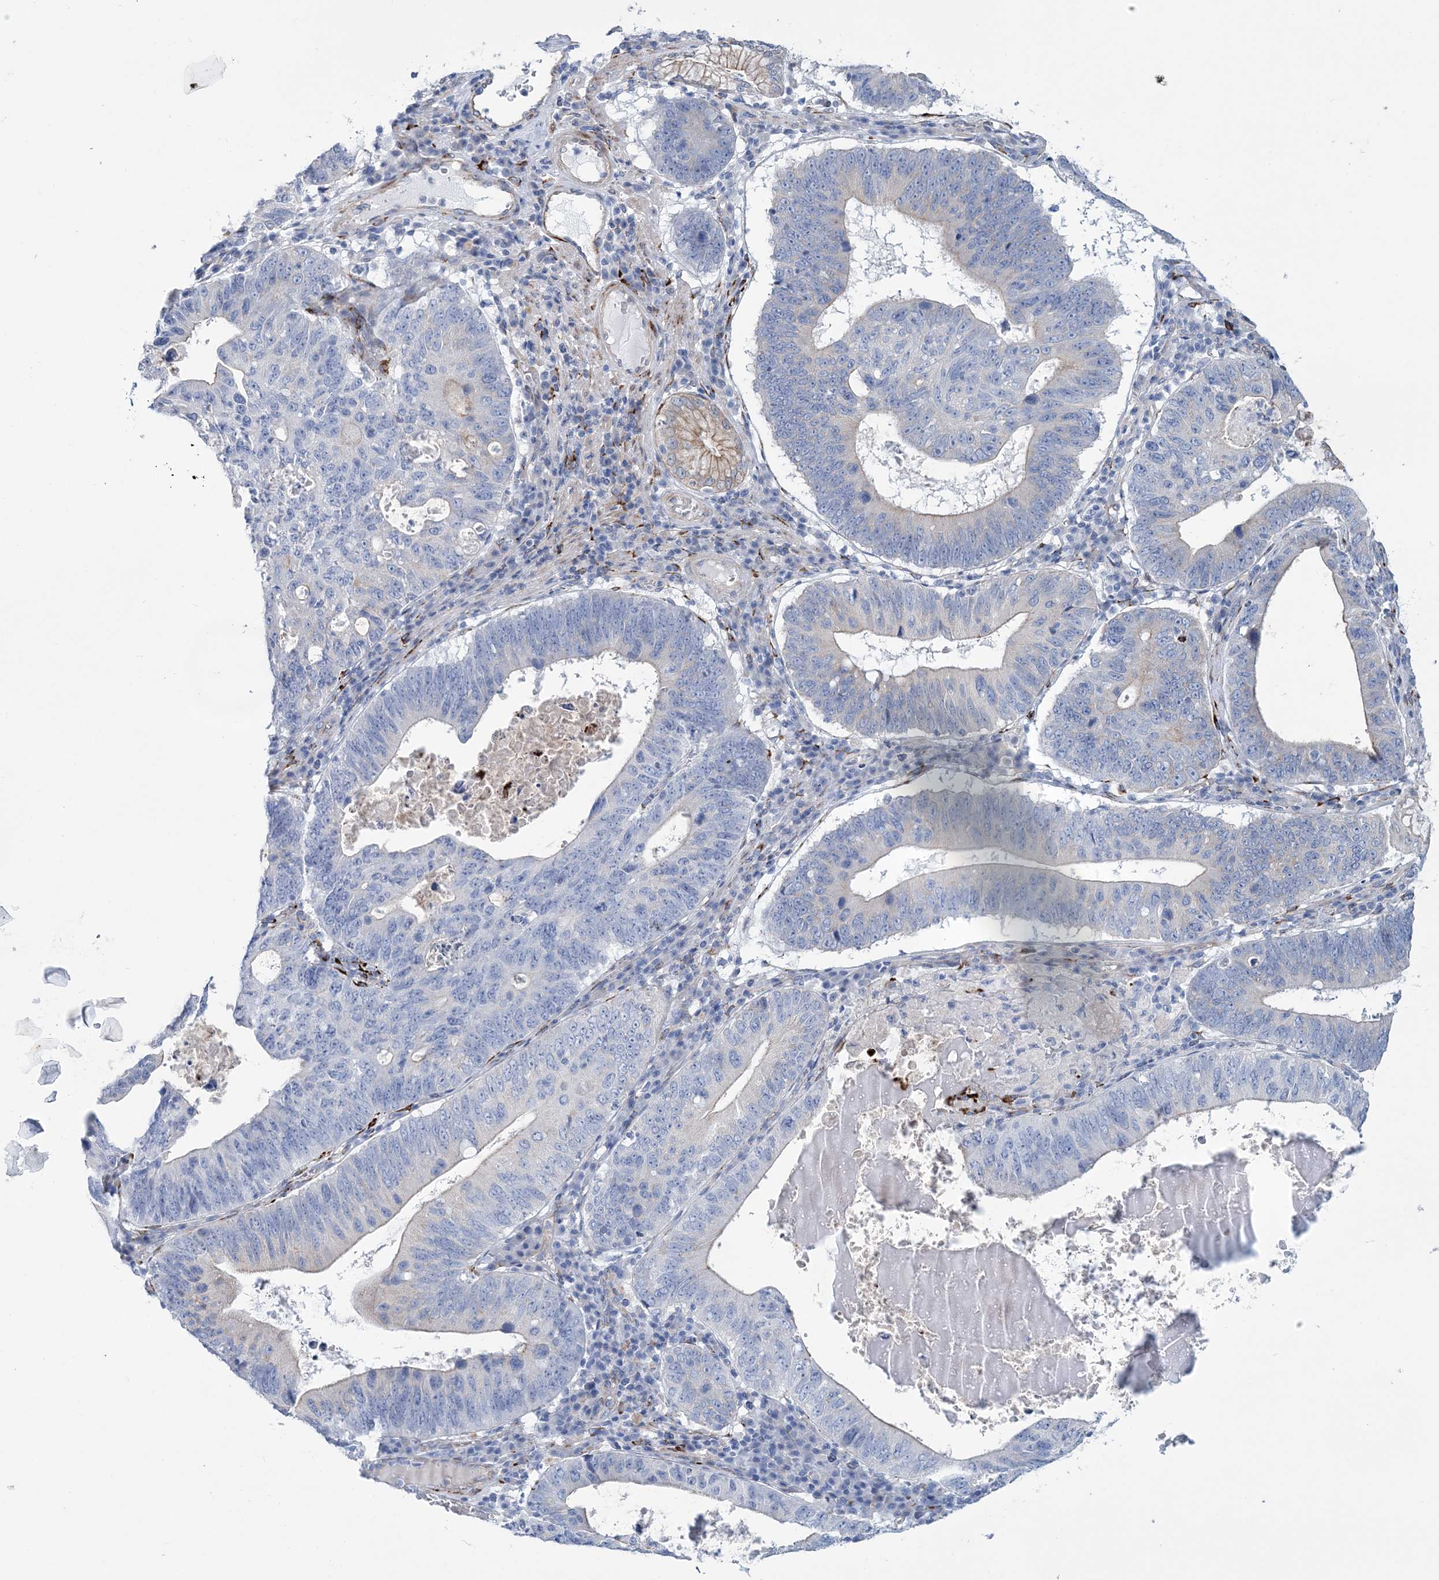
{"staining": {"intensity": "negative", "quantity": "none", "location": "none"}, "tissue": "stomach cancer", "cell_type": "Tumor cells", "image_type": "cancer", "snomed": [{"axis": "morphology", "description": "Adenocarcinoma, NOS"}, {"axis": "topography", "description": "Stomach"}], "caption": "IHC of stomach cancer displays no expression in tumor cells. The staining was performed using DAB to visualize the protein expression in brown, while the nuclei were stained in blue with hematoxylin (Magnification: 20x).", "gene": "RAB11FIP5", "patient": {"sex": "male", "age": 59}}